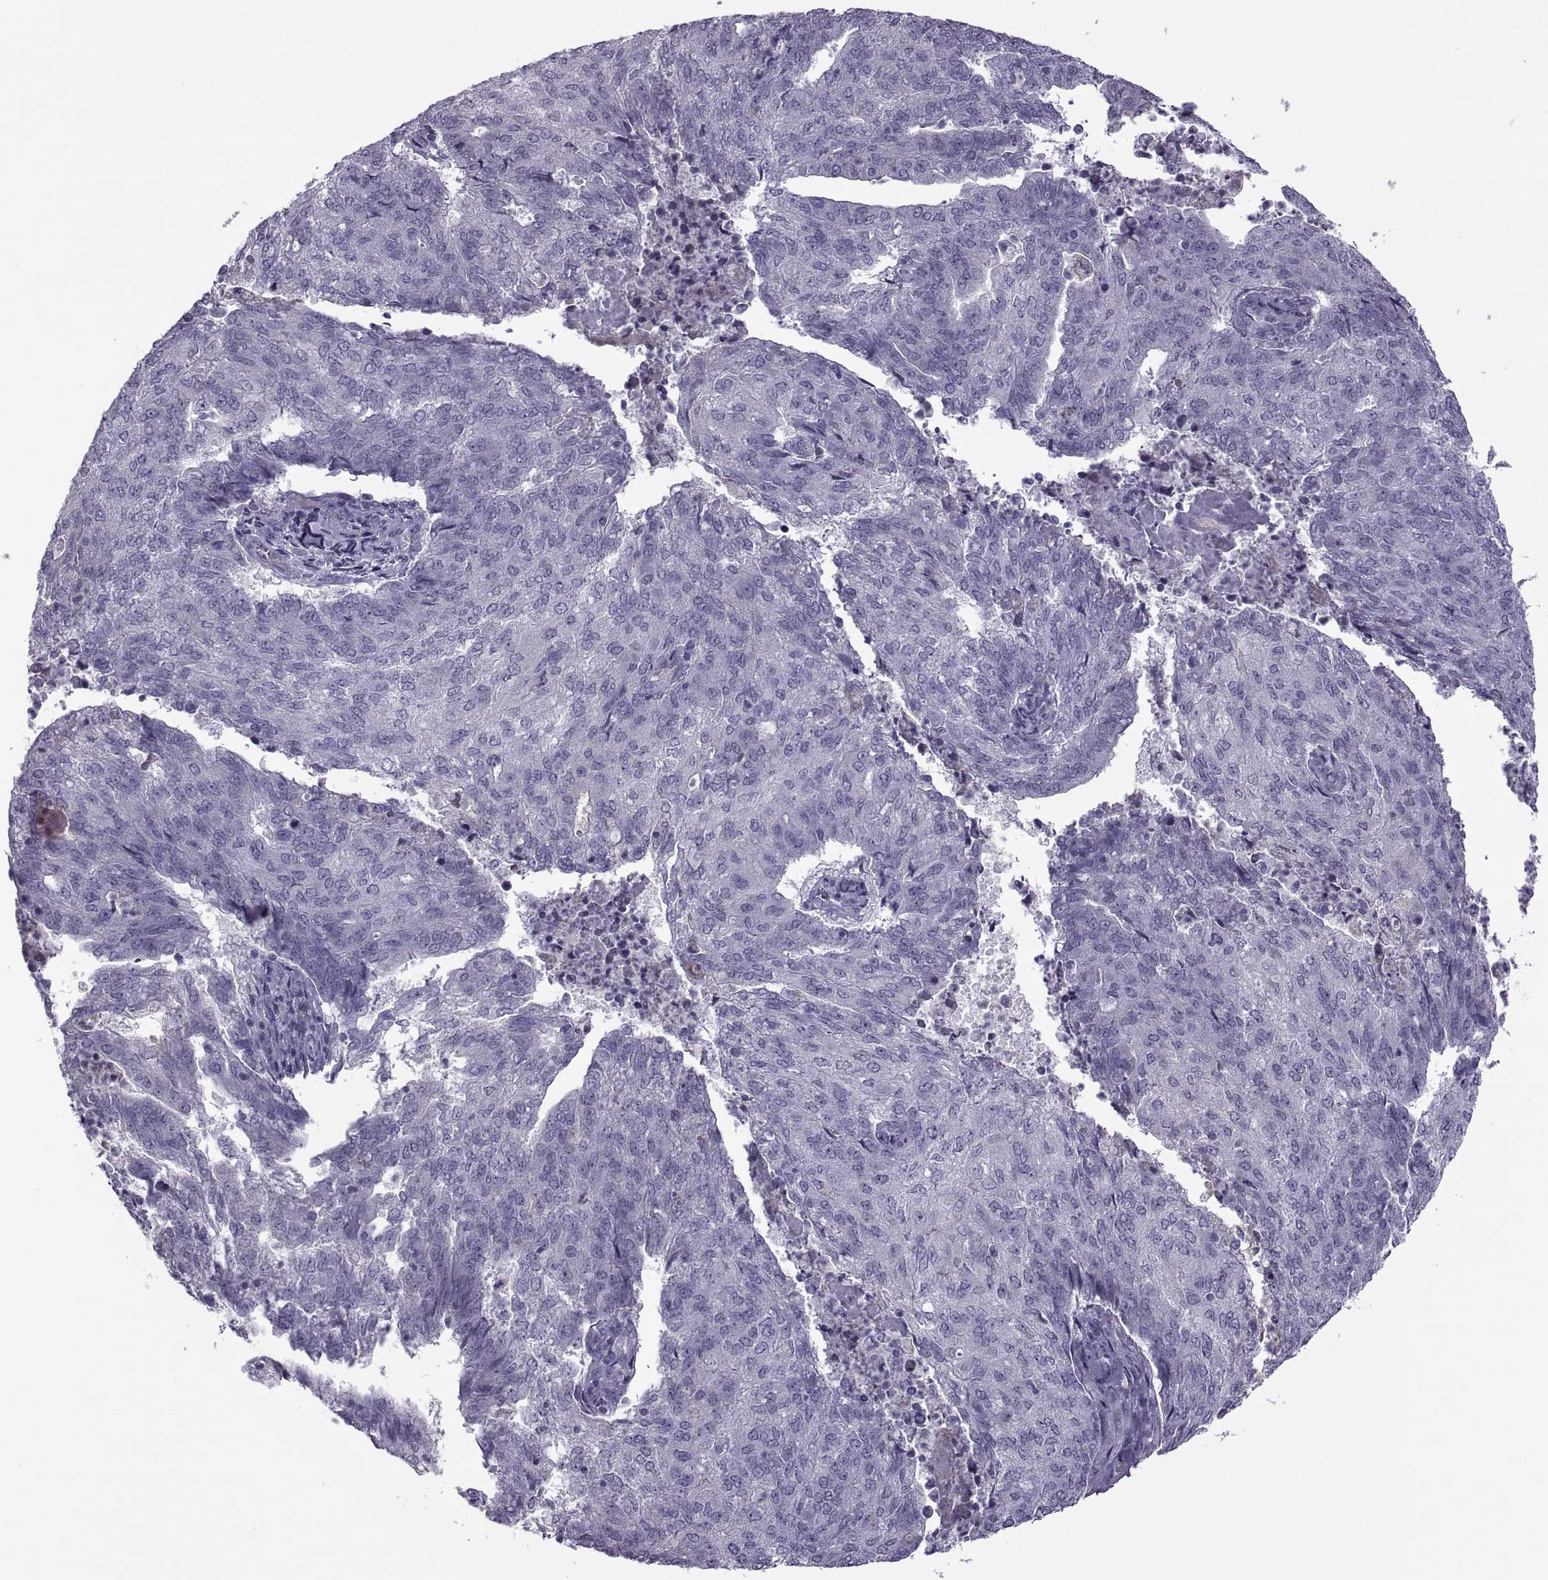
{"staining": {"intensity": "negative", "quantity": "none", "location": "none"}, "tissue": "endometrial cancer", "cell_type": "Tumor cells", "image_type": "cancer", "snomed": [{"axis": "morphology", "description": "Adenocarcinoma, NOS"}, {"axis": "topography", "description": "Endometrium"}], "caption": "Tumor cells show no significant protein staining in endometrial cancer (adenocarcinoma). Nuclei are stained in blue.", "gene": "RSPH6A", "patient": {"sex": "female", "age": 82}}